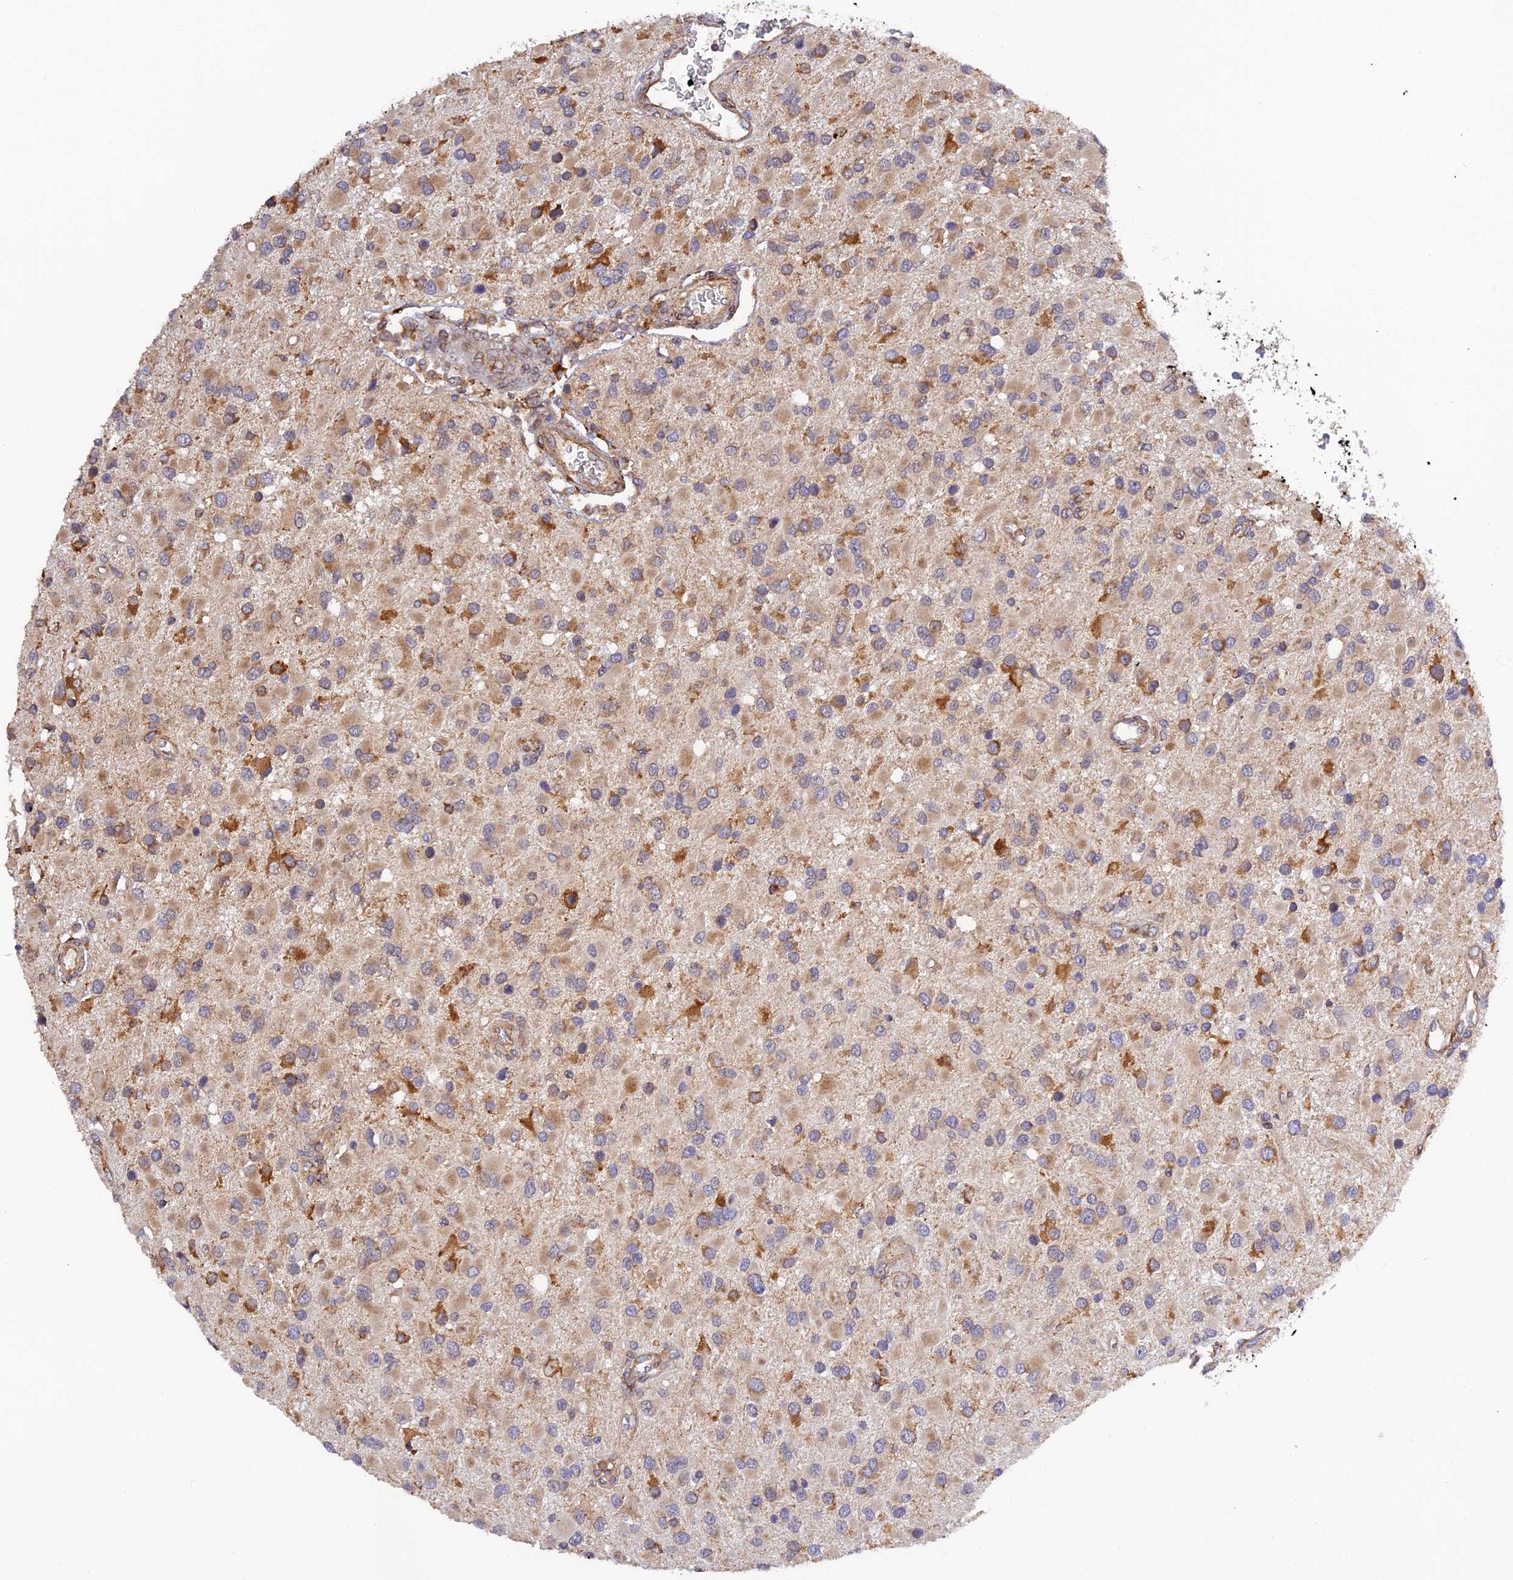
{"staining": {"intensity": "moderate", "quantity": "<25%", "location": "cytoplasmic/membranous"}, "tissue": "glioma", "cell_type": "Tumor cells", "image_type": "cancer", "snomed": [{"axis": "morphology", "description": "Glioma, malignant, High grade"}, {"axis": "topography", "description": "Brain"}], "caption": "Immunohistochemical staining of human glioma shows low levels of moderate cytoplasmic/membranous protein positivity in about <25% of tumor cells.", "gene": "RPL5", "patient": {"sex": "male", "age": 53}}